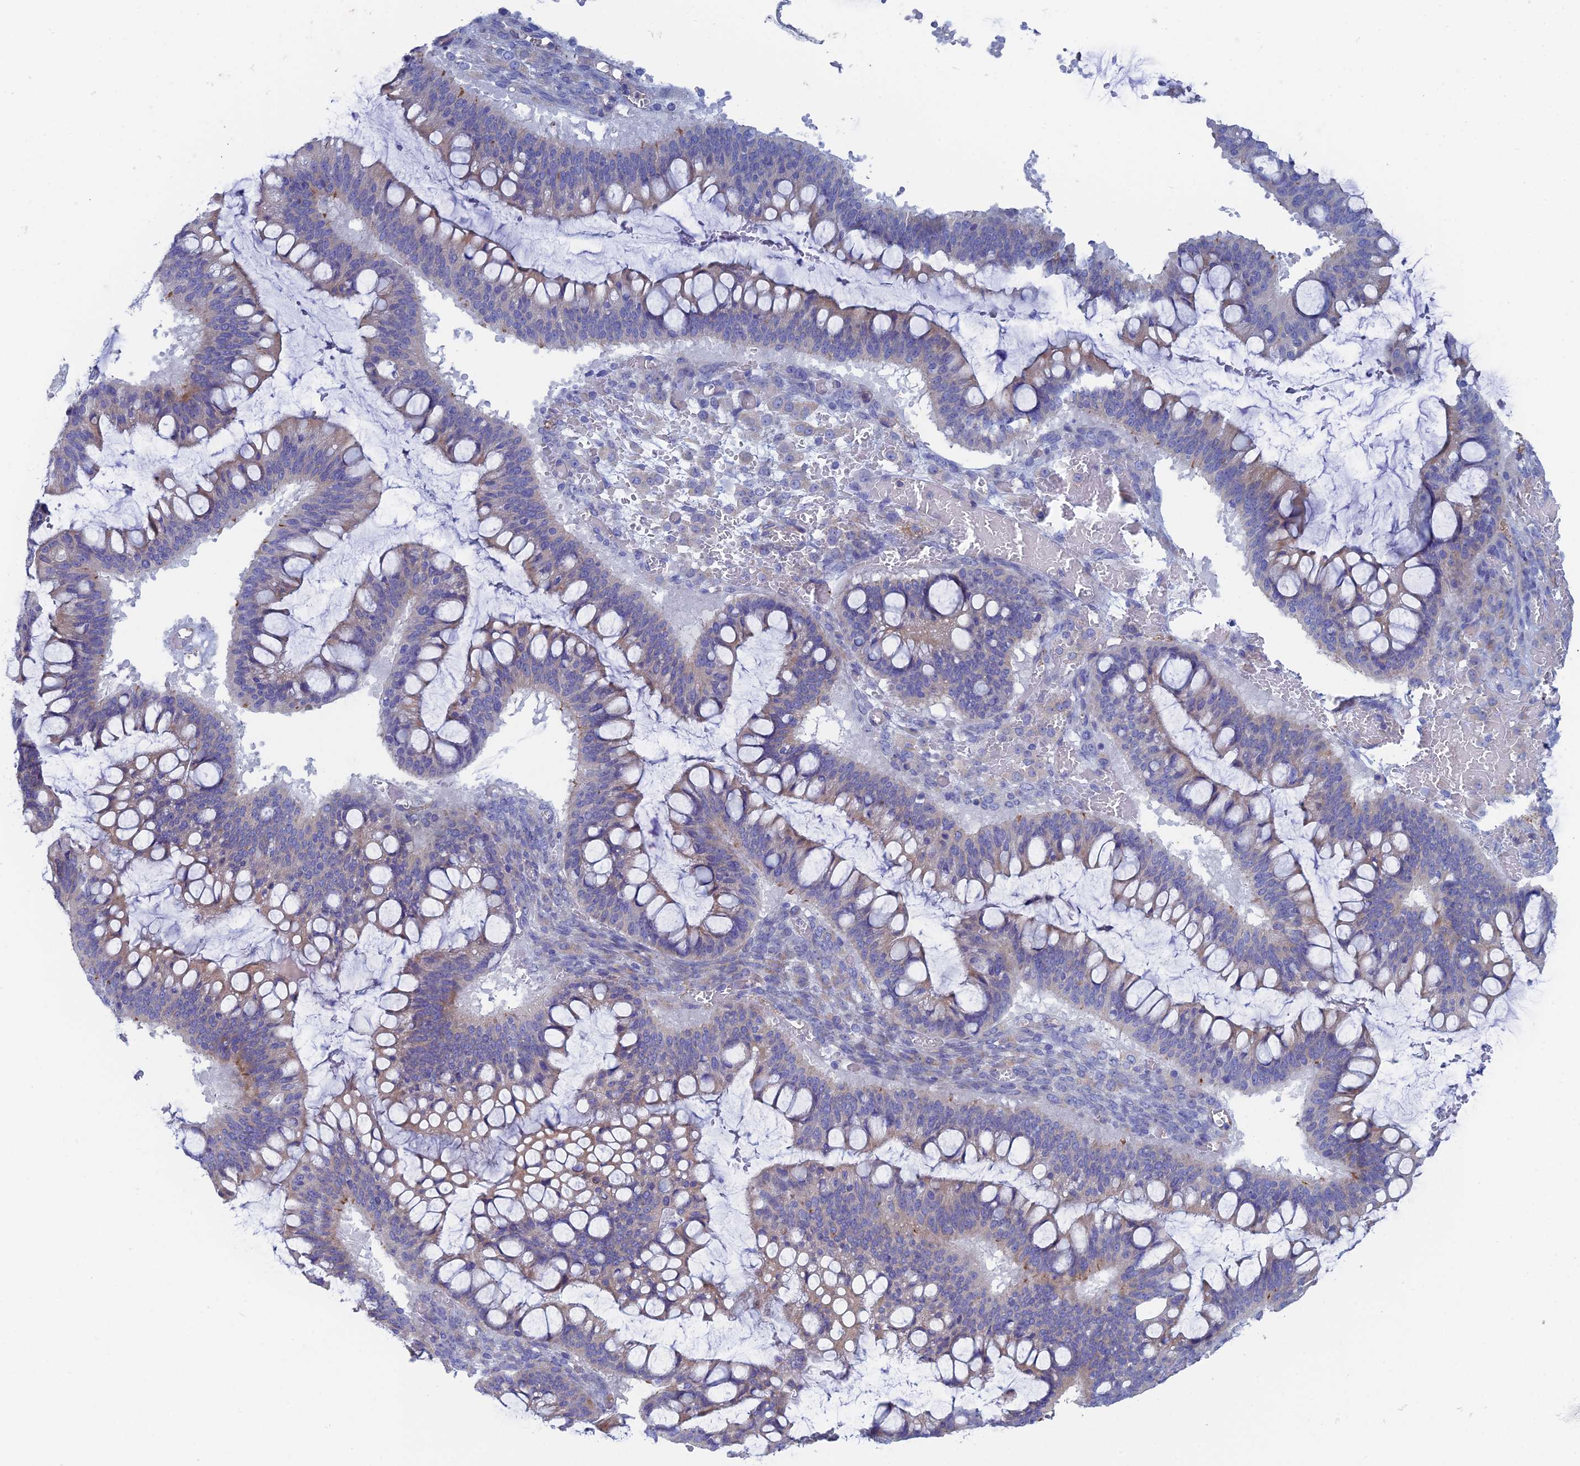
{"staining": {"intensity": "weak", "quantity": "25%-75%", "location": "cytoplasmic/membranous"}, "tissue": "ovarian cancer", "cell_type": "Tumor cells", "image_type": "cancer", "snomed": [{"axis": "morphology", "description": "Cystadenocarcinoma, mucinous, NOS"}, {"axis": "topography", "description": "Ovary"}], "caption": "DAB immunohistochemical staining of human ovarian mucinous cystadenocarcinoma demonstrates weak cytoplasmic/membranous protein positivity in about 25%-75% of tumor cells.", "gene": "PCDHA8", "patient": {"sex": "female", "age": 73}}